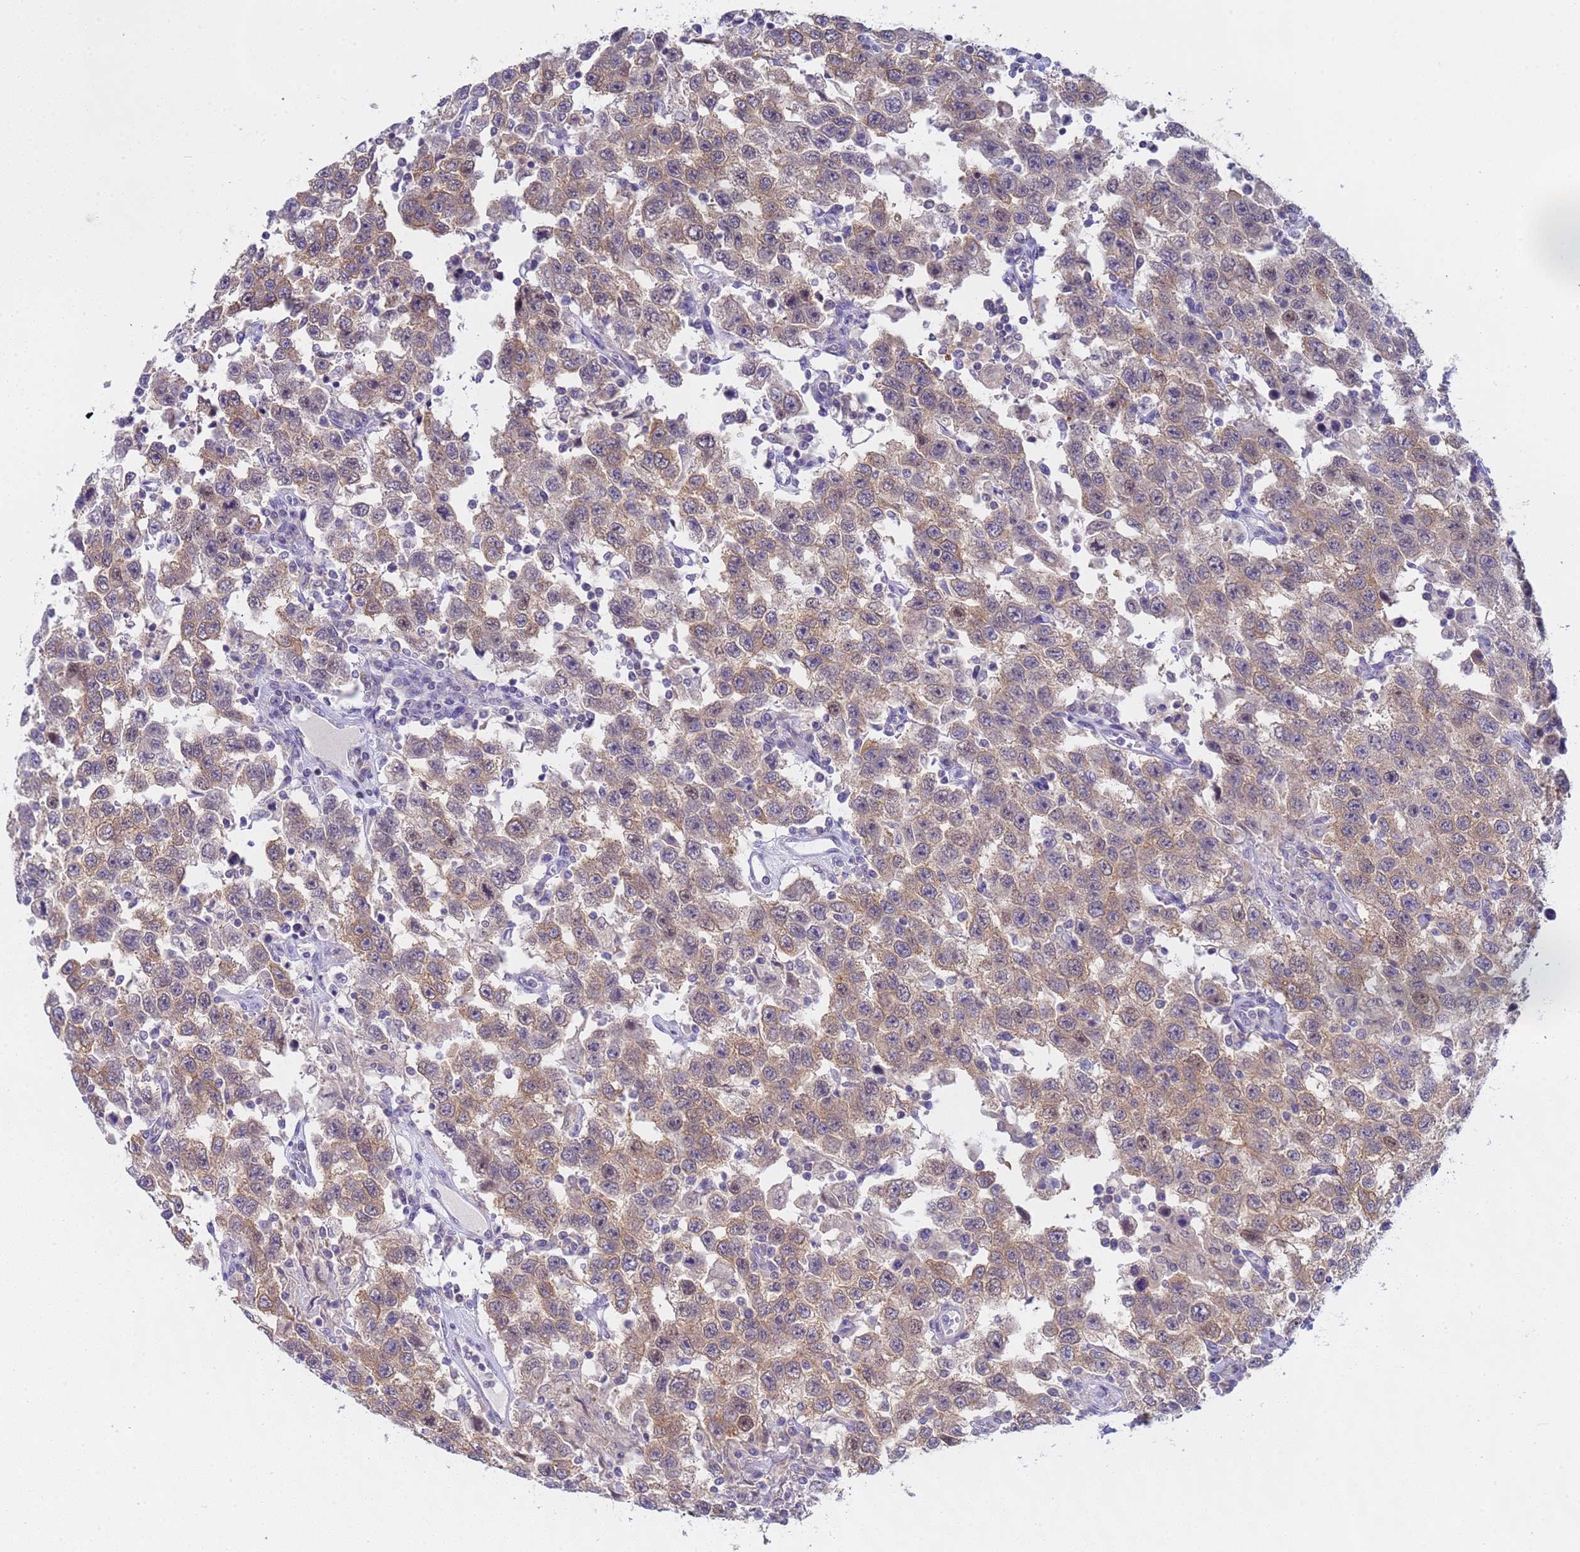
{"staining": {"intensity": "weak", "quantity": "25%-75%", "location": "cytoplasmic/membranous,nuclear"}, "tissue": "testis cancer", "cell_type": "Tumor cells", "image_type": "cancer", "snomed": [{"axis": "morphology", "description": "Seminoma, NOS"}, {"axis": "topography", "description": "Testis"}], "caption": "An immunohistochemistry histopathology image of neoplastic tissue is shown. Protein staining in brown shows weak cytoplasmic/membranous and nuclear positivity in testis cancer within tumor cells. (DAB (3,3'-diaminobenzidine) = brown stain, brightfield microscopy at high magnification).", "gene": "CAPN7", "patient": {"sex": "male", "age": 41}}